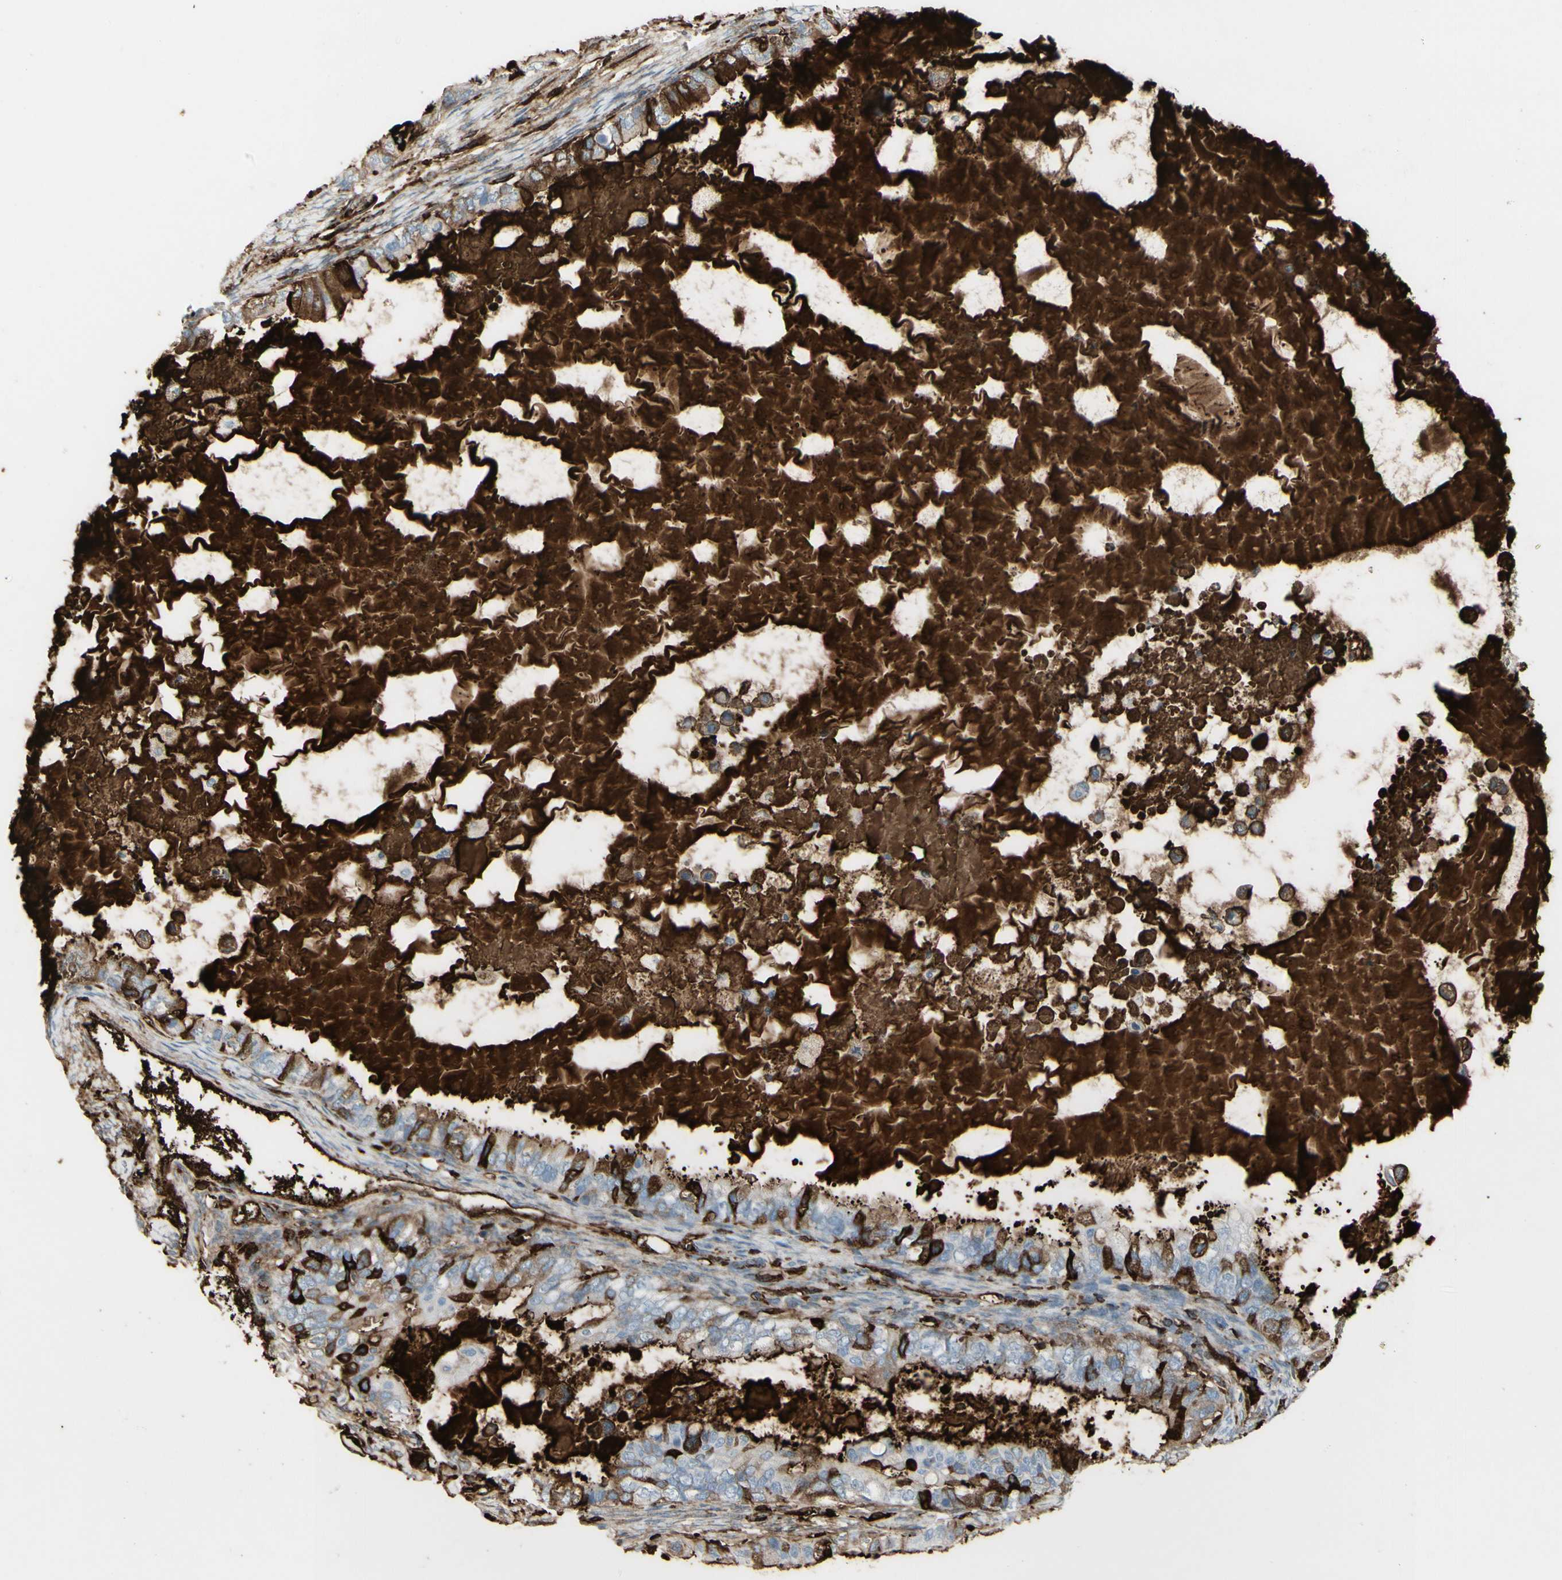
{"staining": {"intensity": "moderate", "quantity": "25%-75%", "location": "cytoplasmic/membranous"}, "tissue": "ovarian cancer", "cell_type": "Tumor cells", "image_type": "cancer", "snomed": [{"axis": "morphology", "description": "Cystadenocarcinoma, mucinous, NOS"}, {"axis": "topography", "description": "Ovary"}], "caption": "Ovarian cancer (mucinous cystadenocarcinoma) stained with a brown dye exhibits moderate cytoplasmic/membranous positive staining in about 25%-75% of tumor cells.", "gene": "IGHG1", "patient": {"sex": "female", "age": 80}}